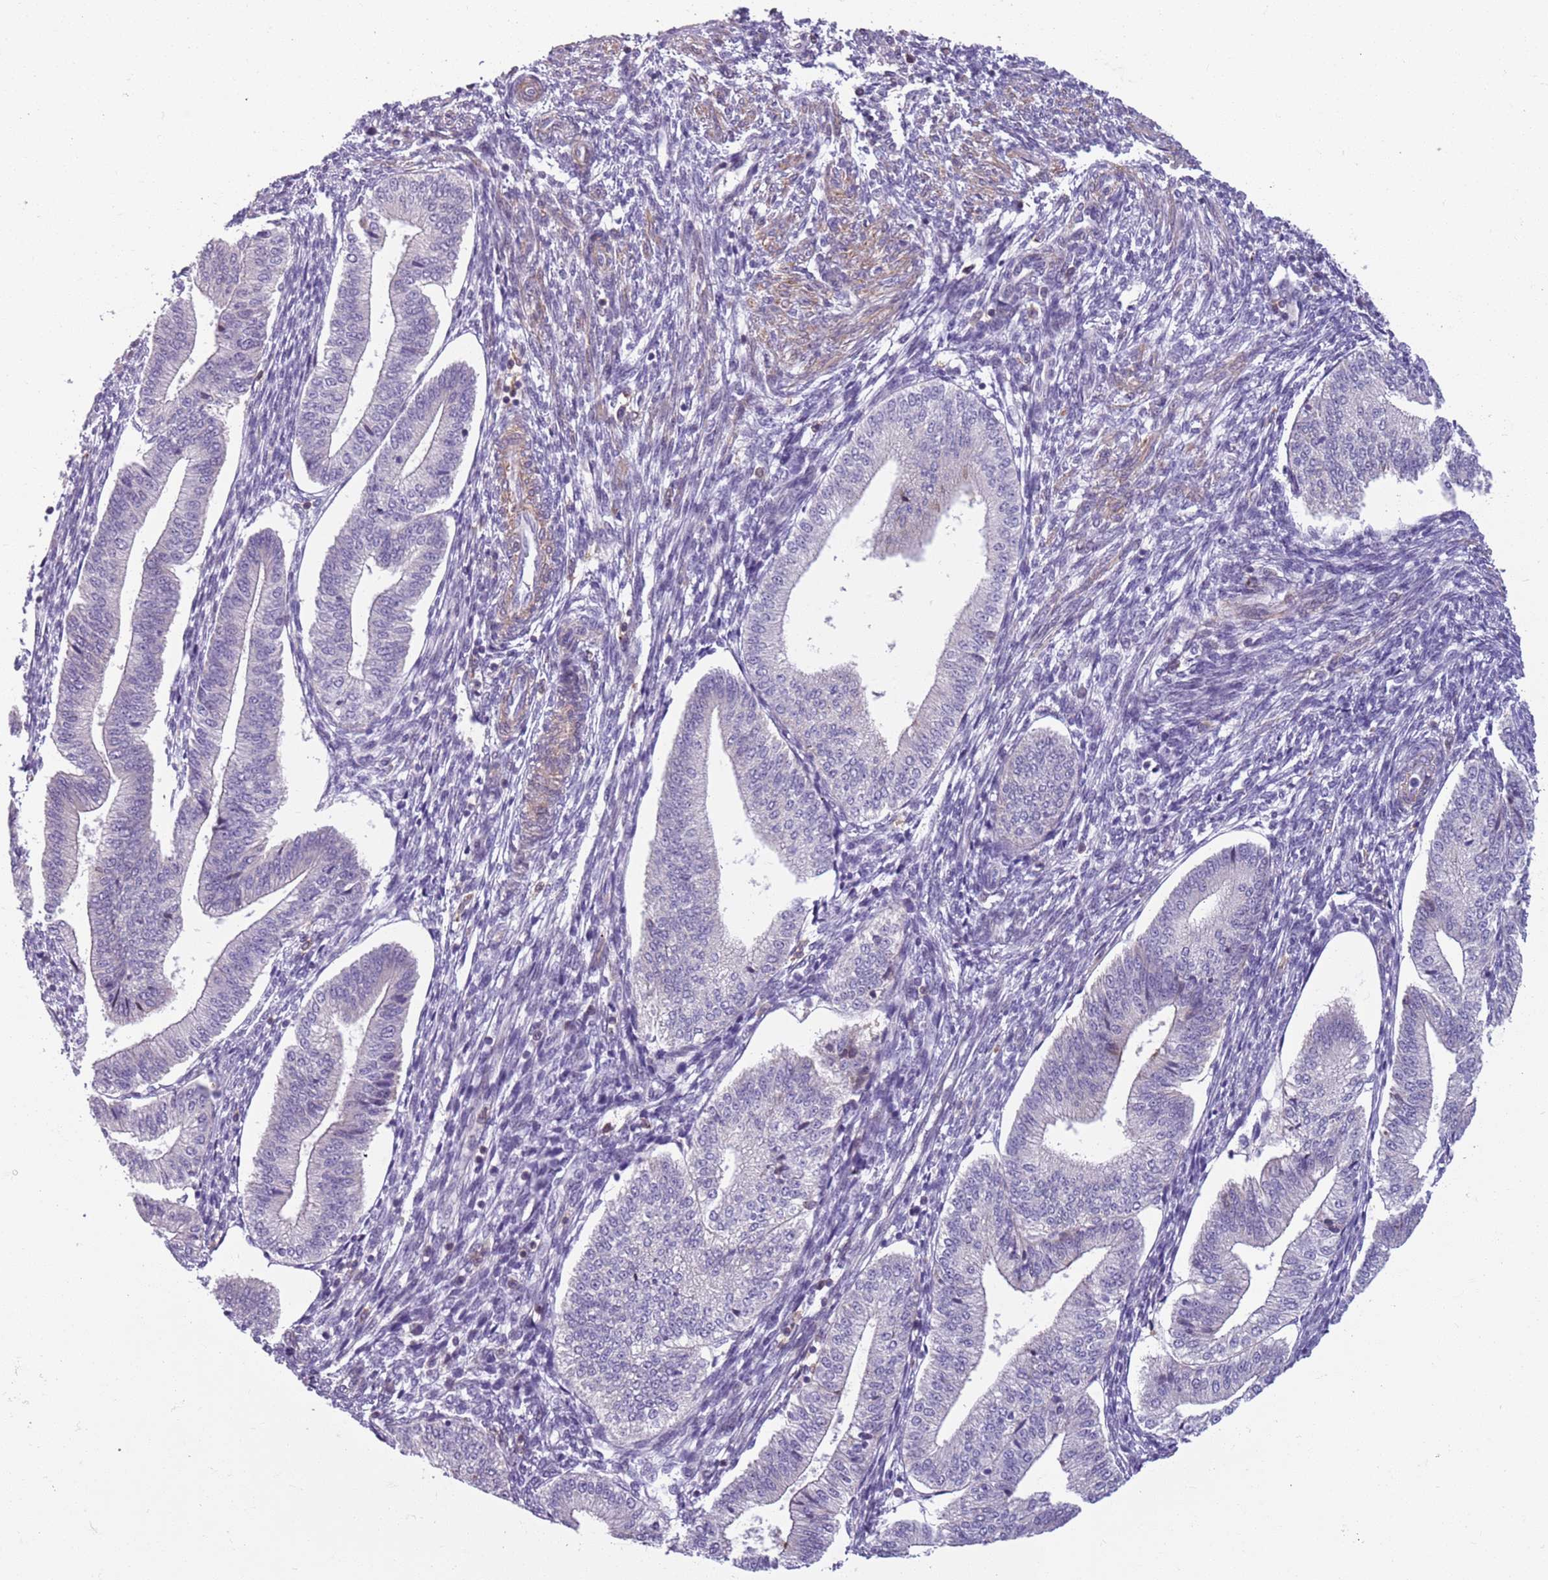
{"staining": {"intensity": "negative", "quantity": "none", "location": "none"}, "tissue": "endometrium", "cell_type": "Cells in endometrial stroma", "image_type": "normal", "snomed": [{"axis": "morphology", "description": "Normal tissue, NOS"}, {"axis": "topography", "description": "Endometrium"}], "caption": "Histopathology image shows no significant protein positivity in cells in endometrial stroma of unremarkable endometrium.", "gene": "JAML", "patient": {"sex": "female", "age": 34}}